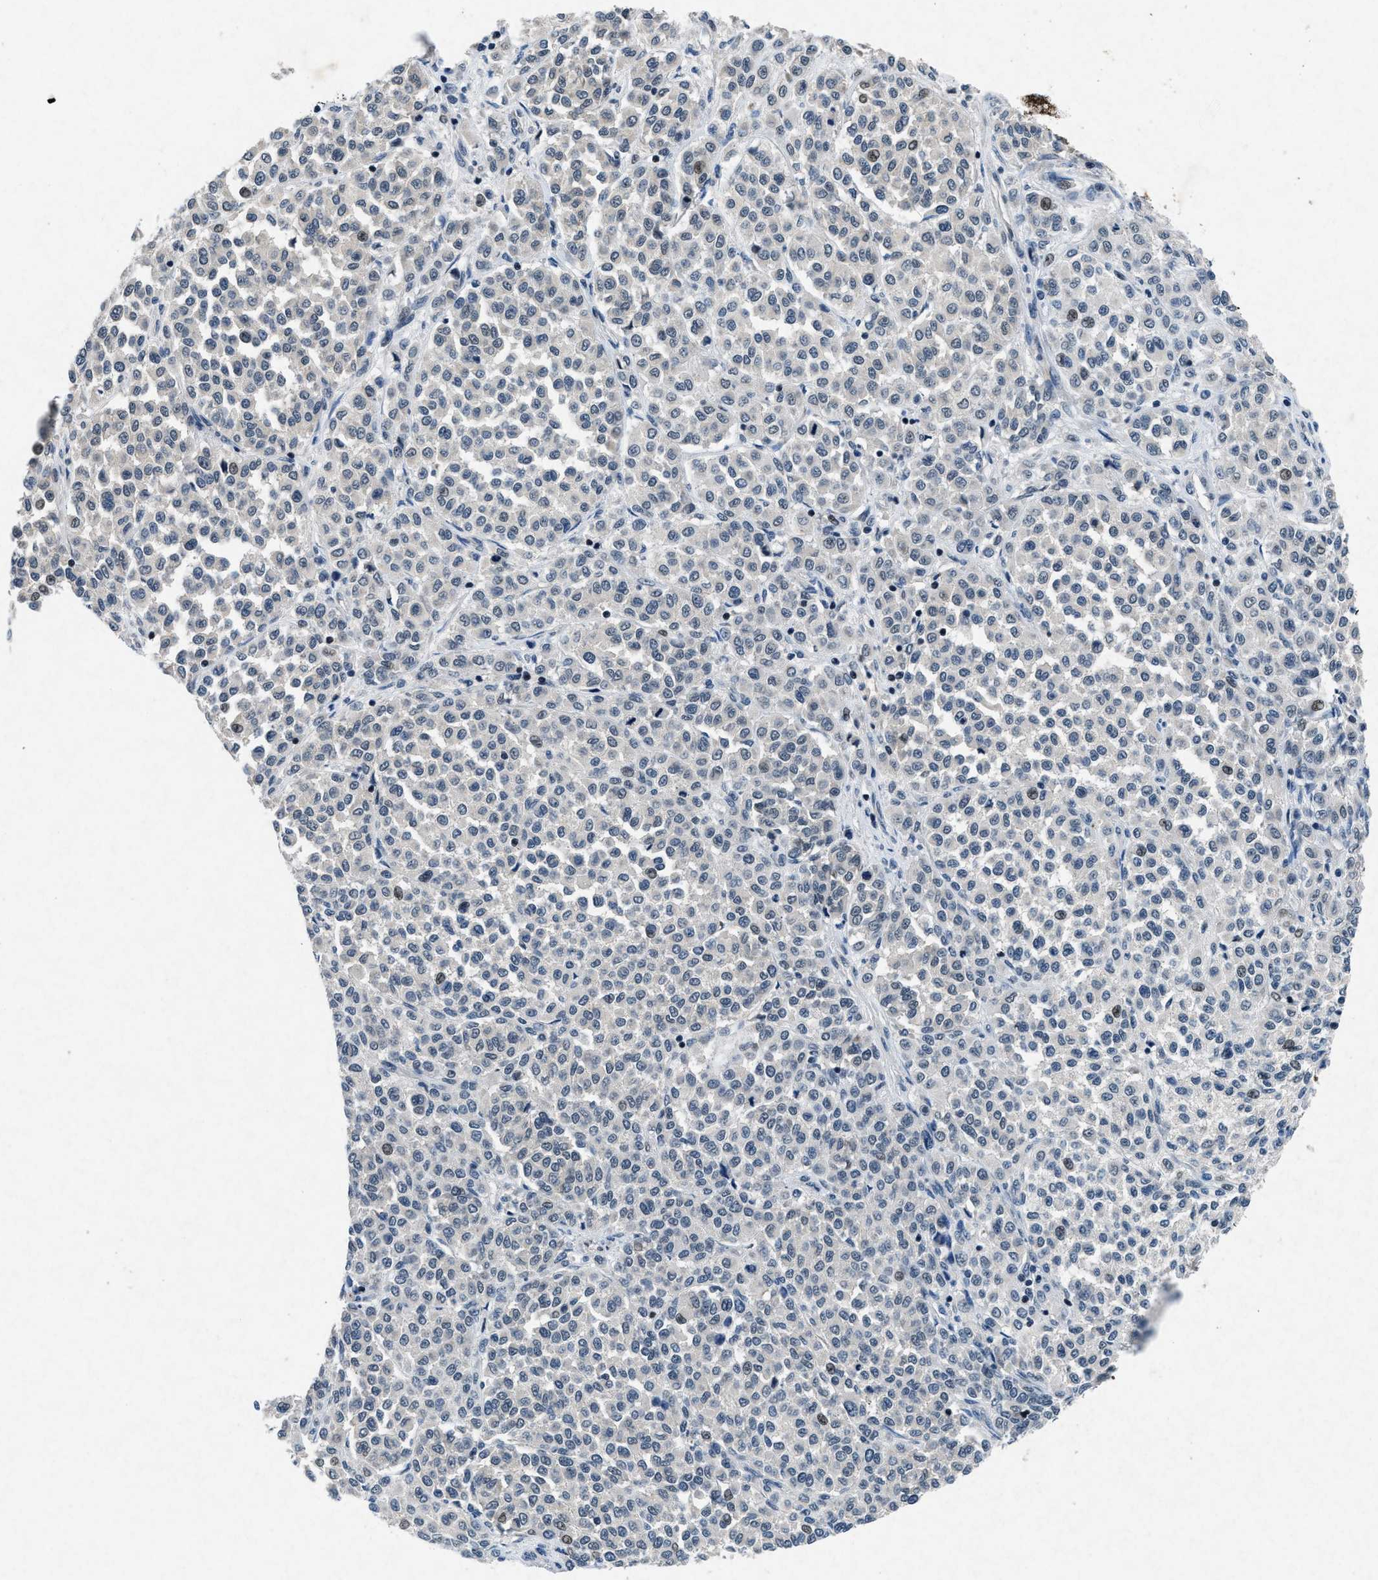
{"staining": {"intensity": "negative", "quantity": "none", "location": "none"}, "tissue": "melanoma", "cell_type": "Tumor cells", "image_type": "cancer", "snomed": [{"axis": "morphology", "description": "Malignant melanoma, Metastatic site"}, {"axis": "topography", "description": "Pancreas"}], "caption": "Malignant melanoma (metastatic site) was stained to show a protein in brown. There is no significant staining in tumor cells.", "gene": "PHLDA1", "patient": {"sex": "female", "age": 30}}